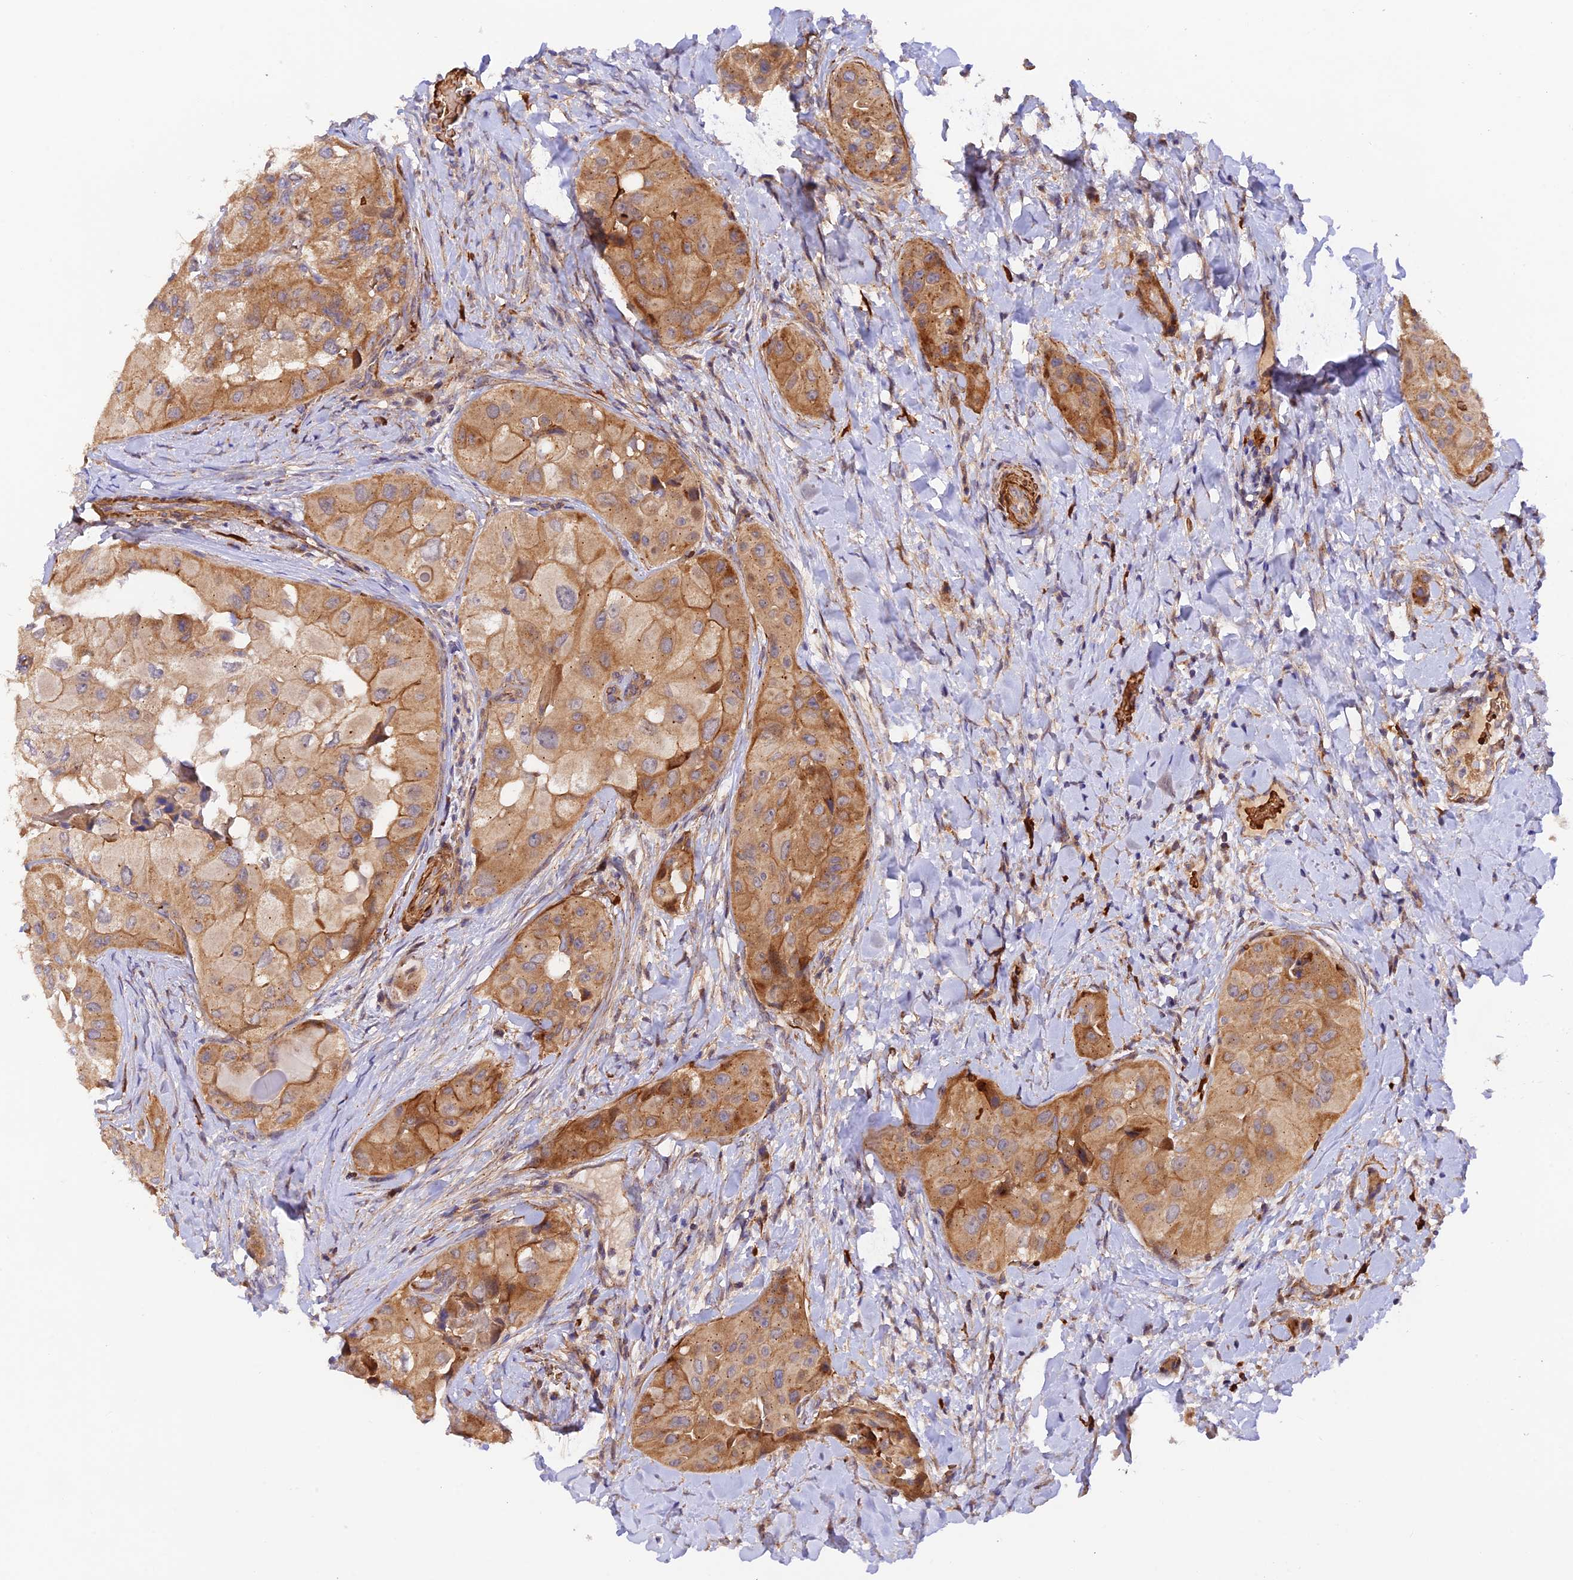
{"staining": {"intensity": "moderate", "quantity": ">75%", "location": "cytoplasmic/membranous"}, "tissue": "thyroid cancer", "cell_type": "Tumor cells", "image_type": "cancer", "snomed": [{"axis": "morphology", "description": "Normal tissue, NOS"}, {"axis": "morphology", "description": "Papillary adenocarcinoma, NOS"}, {"axis": "topography", "description": "Thyroid gland"}], "caption": "Human papillary adenocarcinoma (thyroid) stained for a protein (brown) reveals moderate cytoplasmic/membranous positive positivity in approximately >75% of tumor cells.", "gene": "WDFY4", "patient": {"sex": "female", "age": 59}}